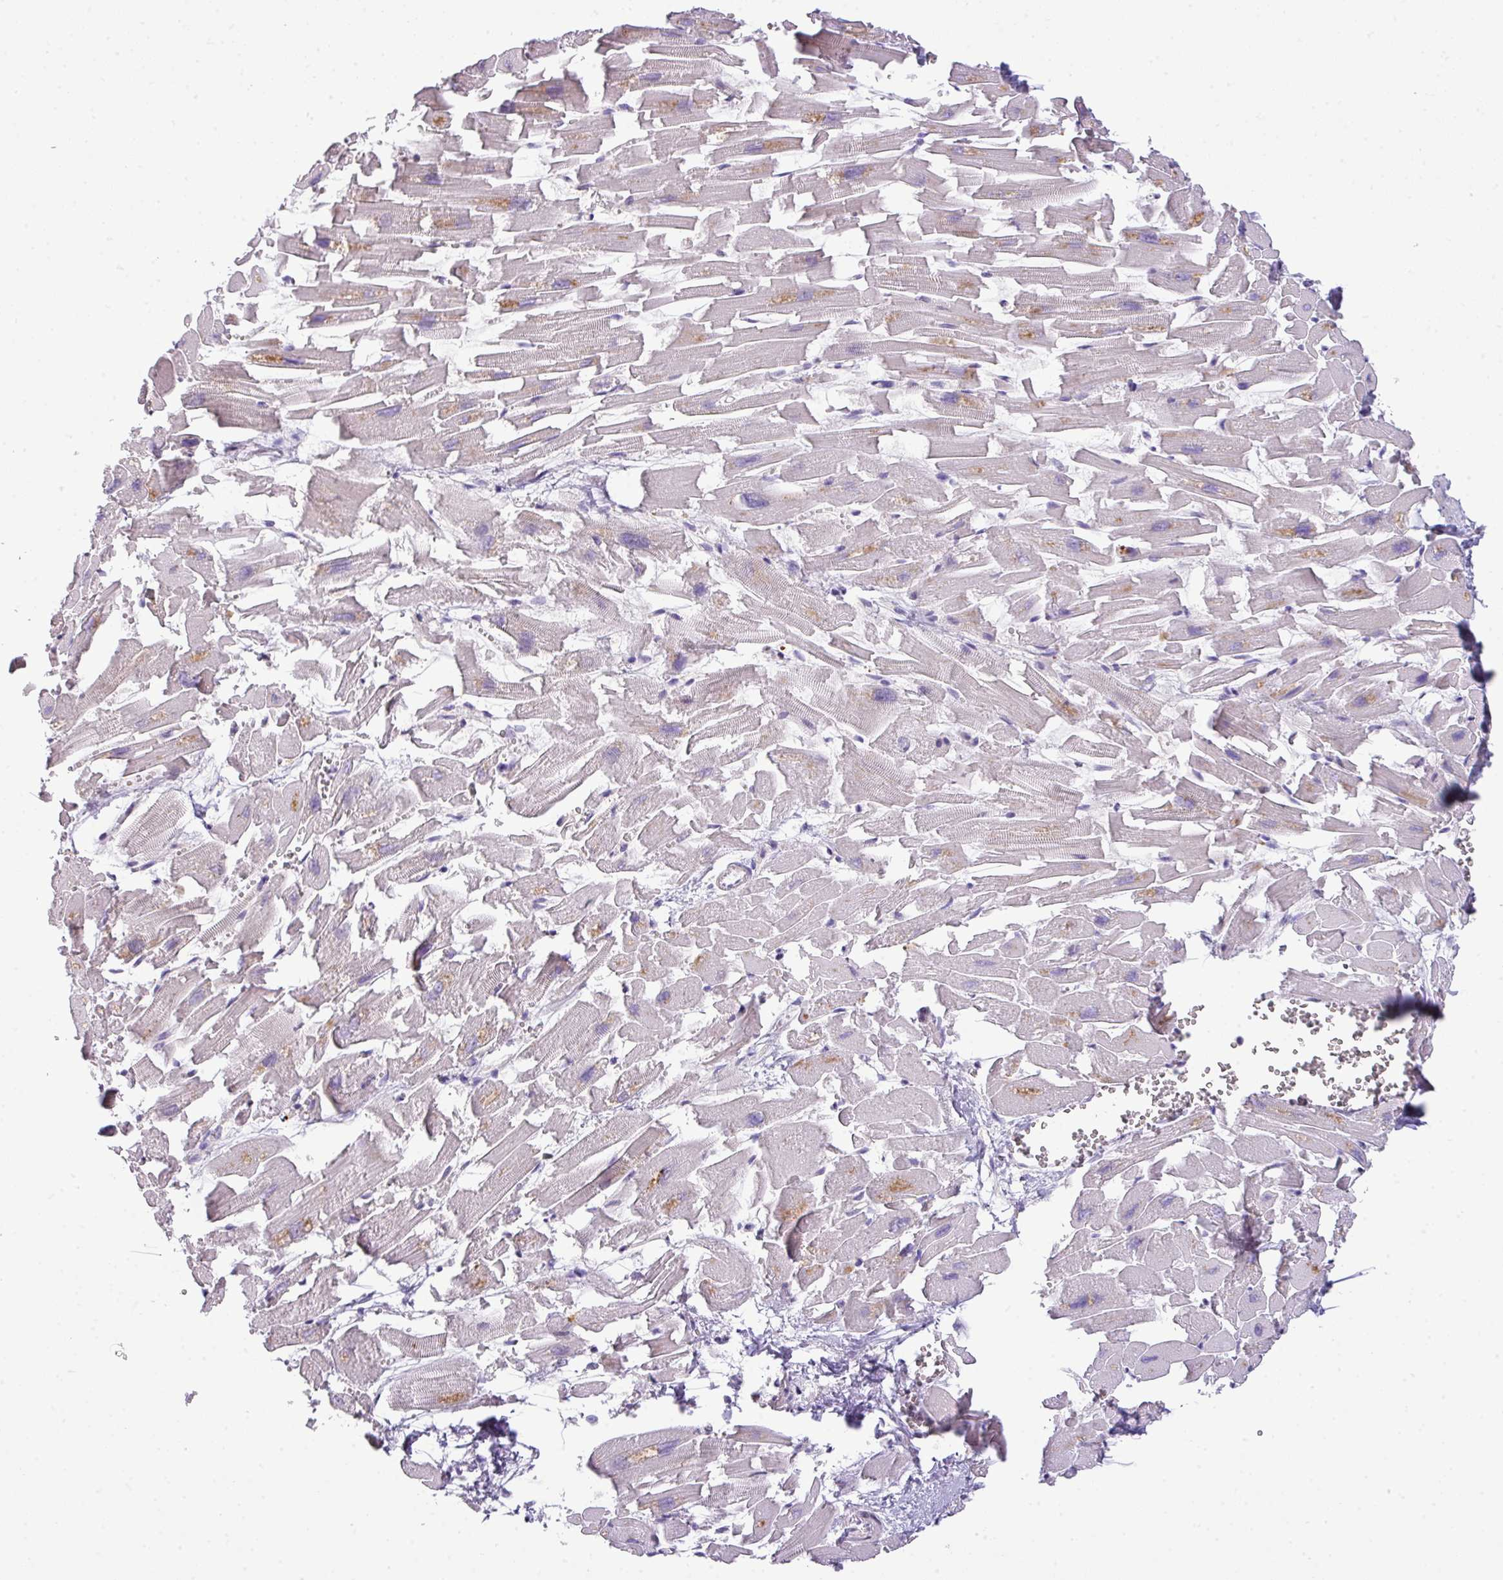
{"staining": {"intensity": "weak", "quantity": "<25%", "location": "cytoplasmic/membranous"}, "tissue": "heart muscle", "cell_type": "Cardiomyocytes", "image_type": "normal", "snomed": [{"axis": "morphology", "description": "Normal tissue, NOS"}, {"axis": "topography", "description": "Heart"}], "caption": "This histopathology image is of normal heart muscle stained with immunohistochemistry (IHC) to label a protein in brown with the nuclei are counter-stained blue. There is no positivity in cardiomyocytes.", "gene": "PIK3R5", "patient": {"sex": "female", "age": 64}}